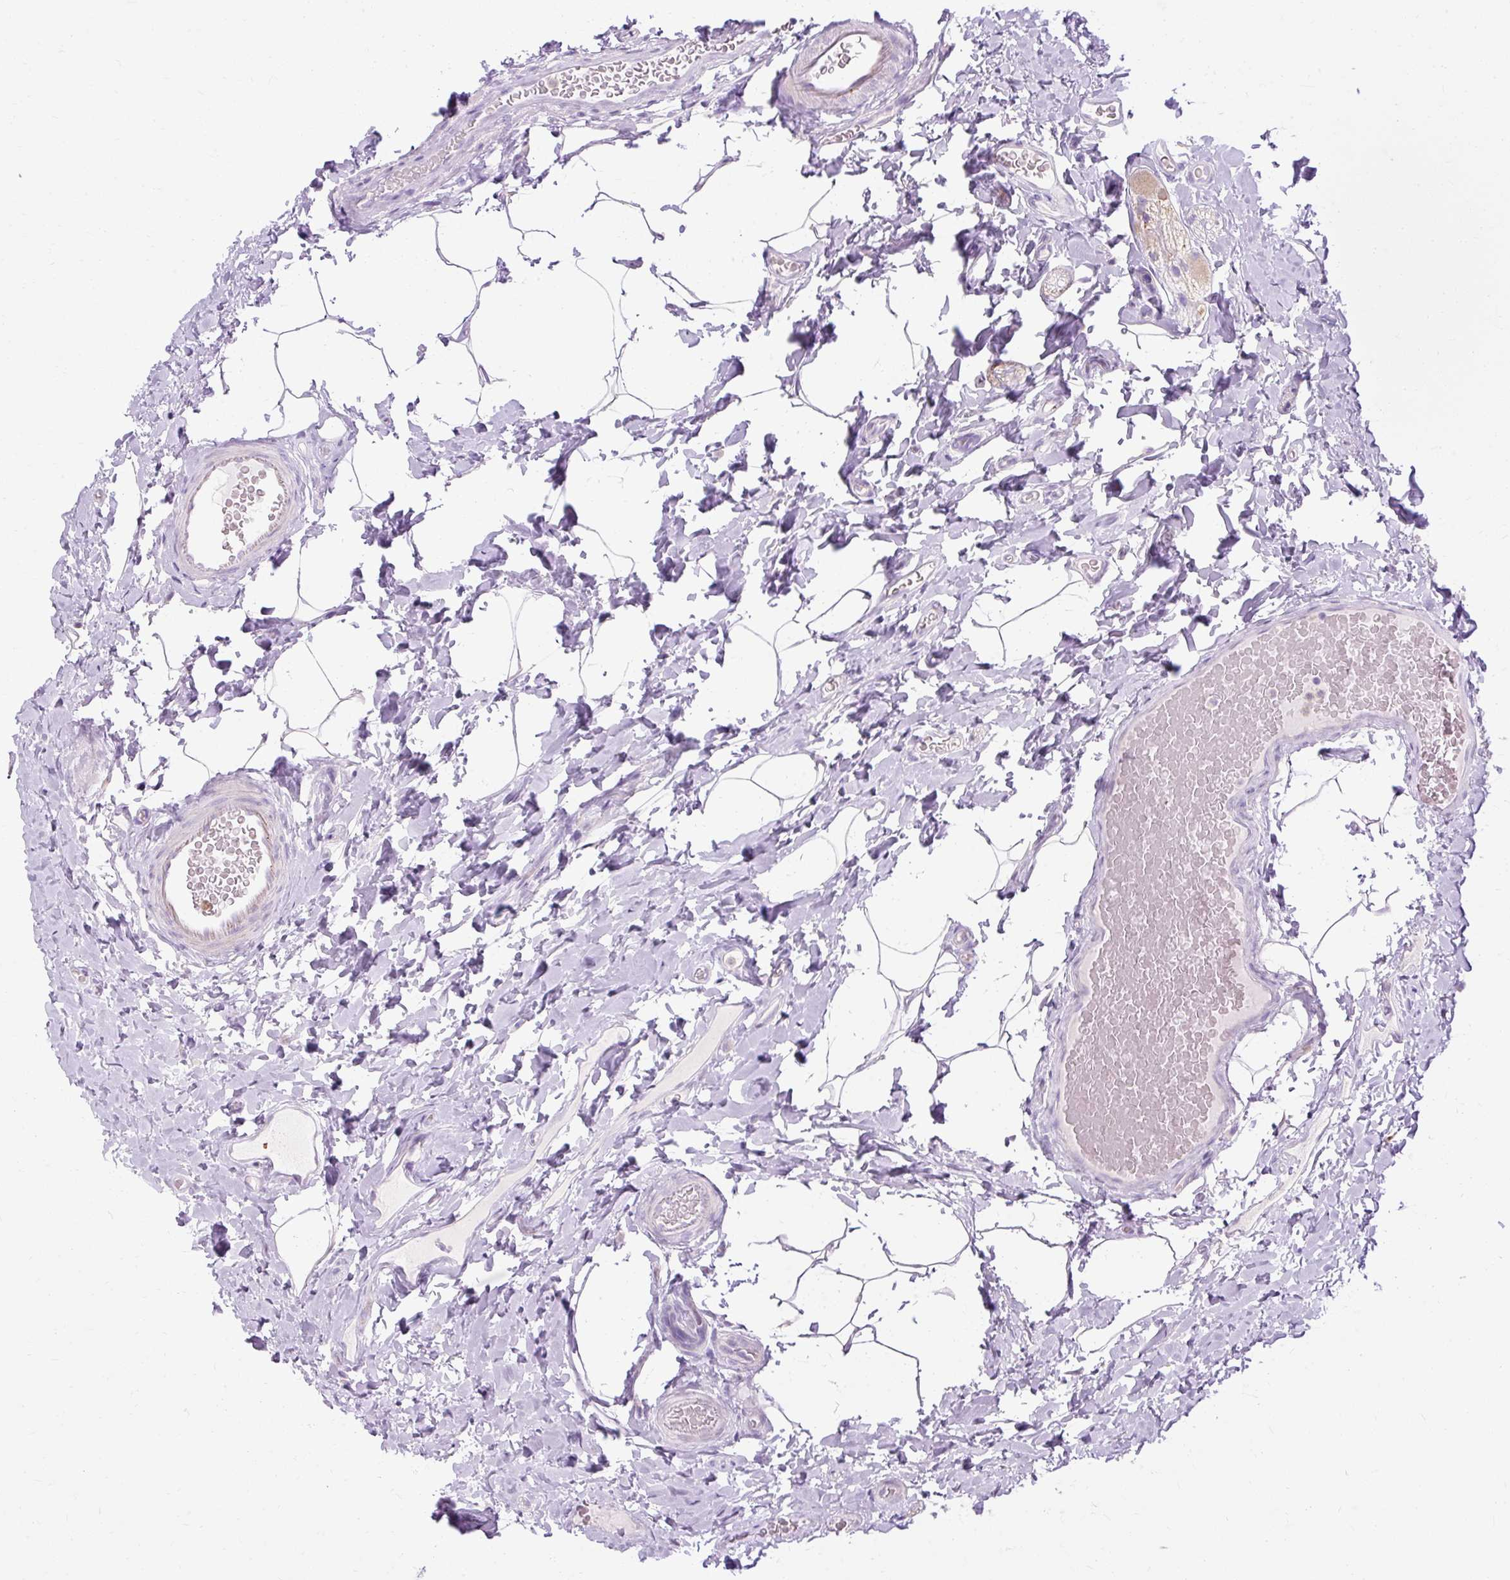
{"staining": {"intensity": "negative", "quantity": "none", "location": "none"}, "tissue": "colon", "cell_type": "Endothelial cells", "image_type": "normal", "snomed": [{"axis": "morphology", "description": "Normal tissue, NOS"}, {"axis": "topography", "description": "Colon"}], "caption": "DAB immunohistochemical staining of normal colon shows no significant expression in endothelial cells. (IHC, brightfield microscopy, high magnification).", "gene": "HSD11B1", "patient": {"sex": "male", "age": 46}}